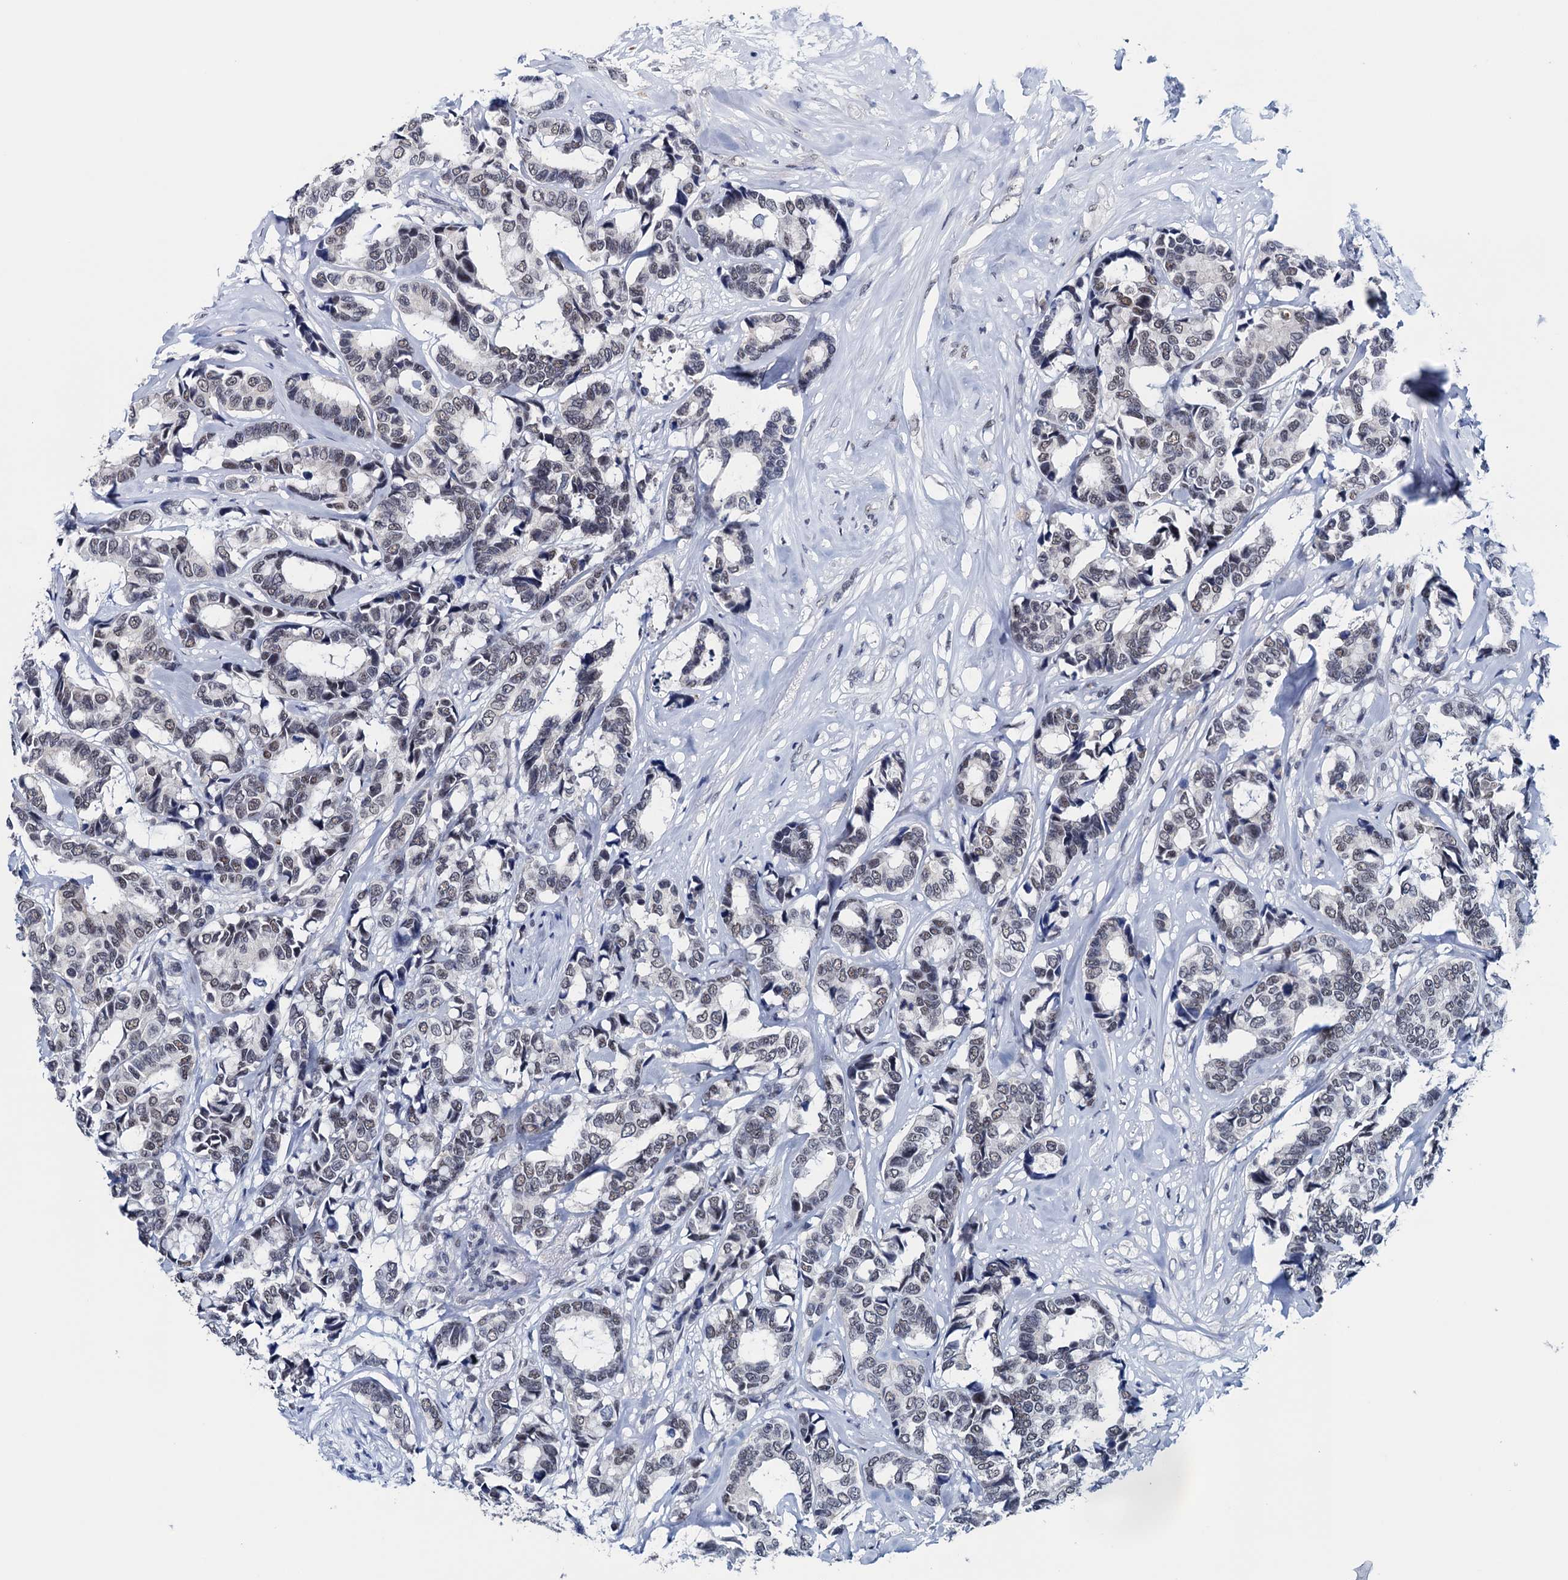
{"staining": {"intensity": "weak", "quantity": ">75%", "location": "nuclear"}, "tissue": "breast cancer", "cell_type": "Tumor cells", "image_type": "cancer", "snomed": [{"axis": "morphology", "description": "Duct carcinoma"}, {"axis": "topography", "description": "Breast"}], "caption": "DAB (3,3'-diaminobenzidine) immunohistochemical staining of breast cancer demonstrates weak nuclear protein staining in about >75% of tumor cells. (DAB IHC, brown staining for protein, blue staining for nuclei).", "gene": "FNBP4", "patient": {"sex": "female", "age": 87}}